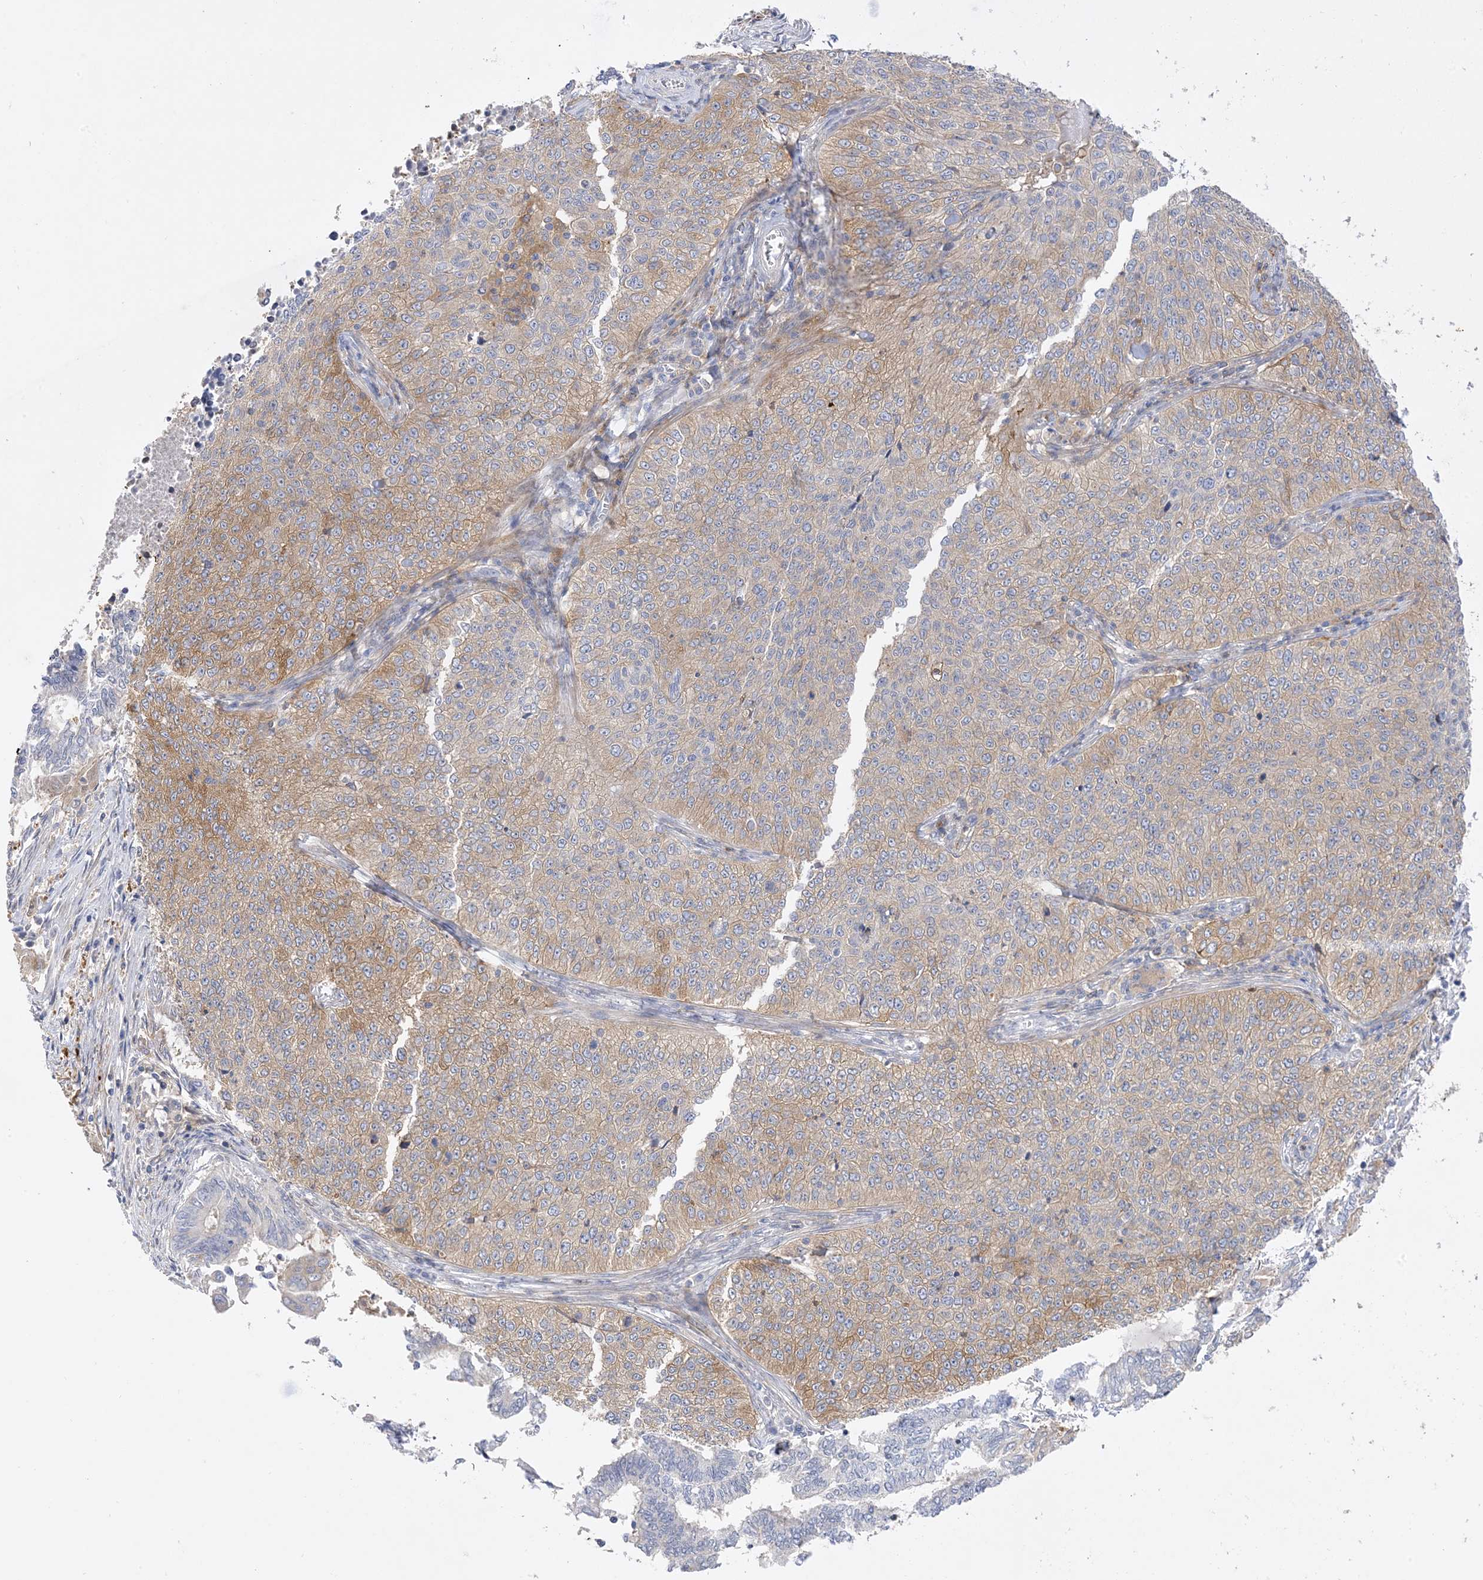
{"staining": {"intensity": "moderate", "quantity": ">75%", "location": "cytoplasmic/membranous"}, "tissue": "cervical cancer", "cell_type": "Tumor cells", "image_type": "cancer", "snomed": [{"axis": "morphology", "description": "Squamous cell carcinoma, NOS"}, {"axis": "topography", "description": "Cervix"}], "caption": "Immunohistochemistry (DAB) staining of human cervical cancer (squamous cell carcinoma) shows moderate cytoplasmic/membranous protein expression in about >75% of tumor cells. Nuclei are stained in blue.", "gene": "ARV1", "patient": {"sex": "female", "age": 35}}